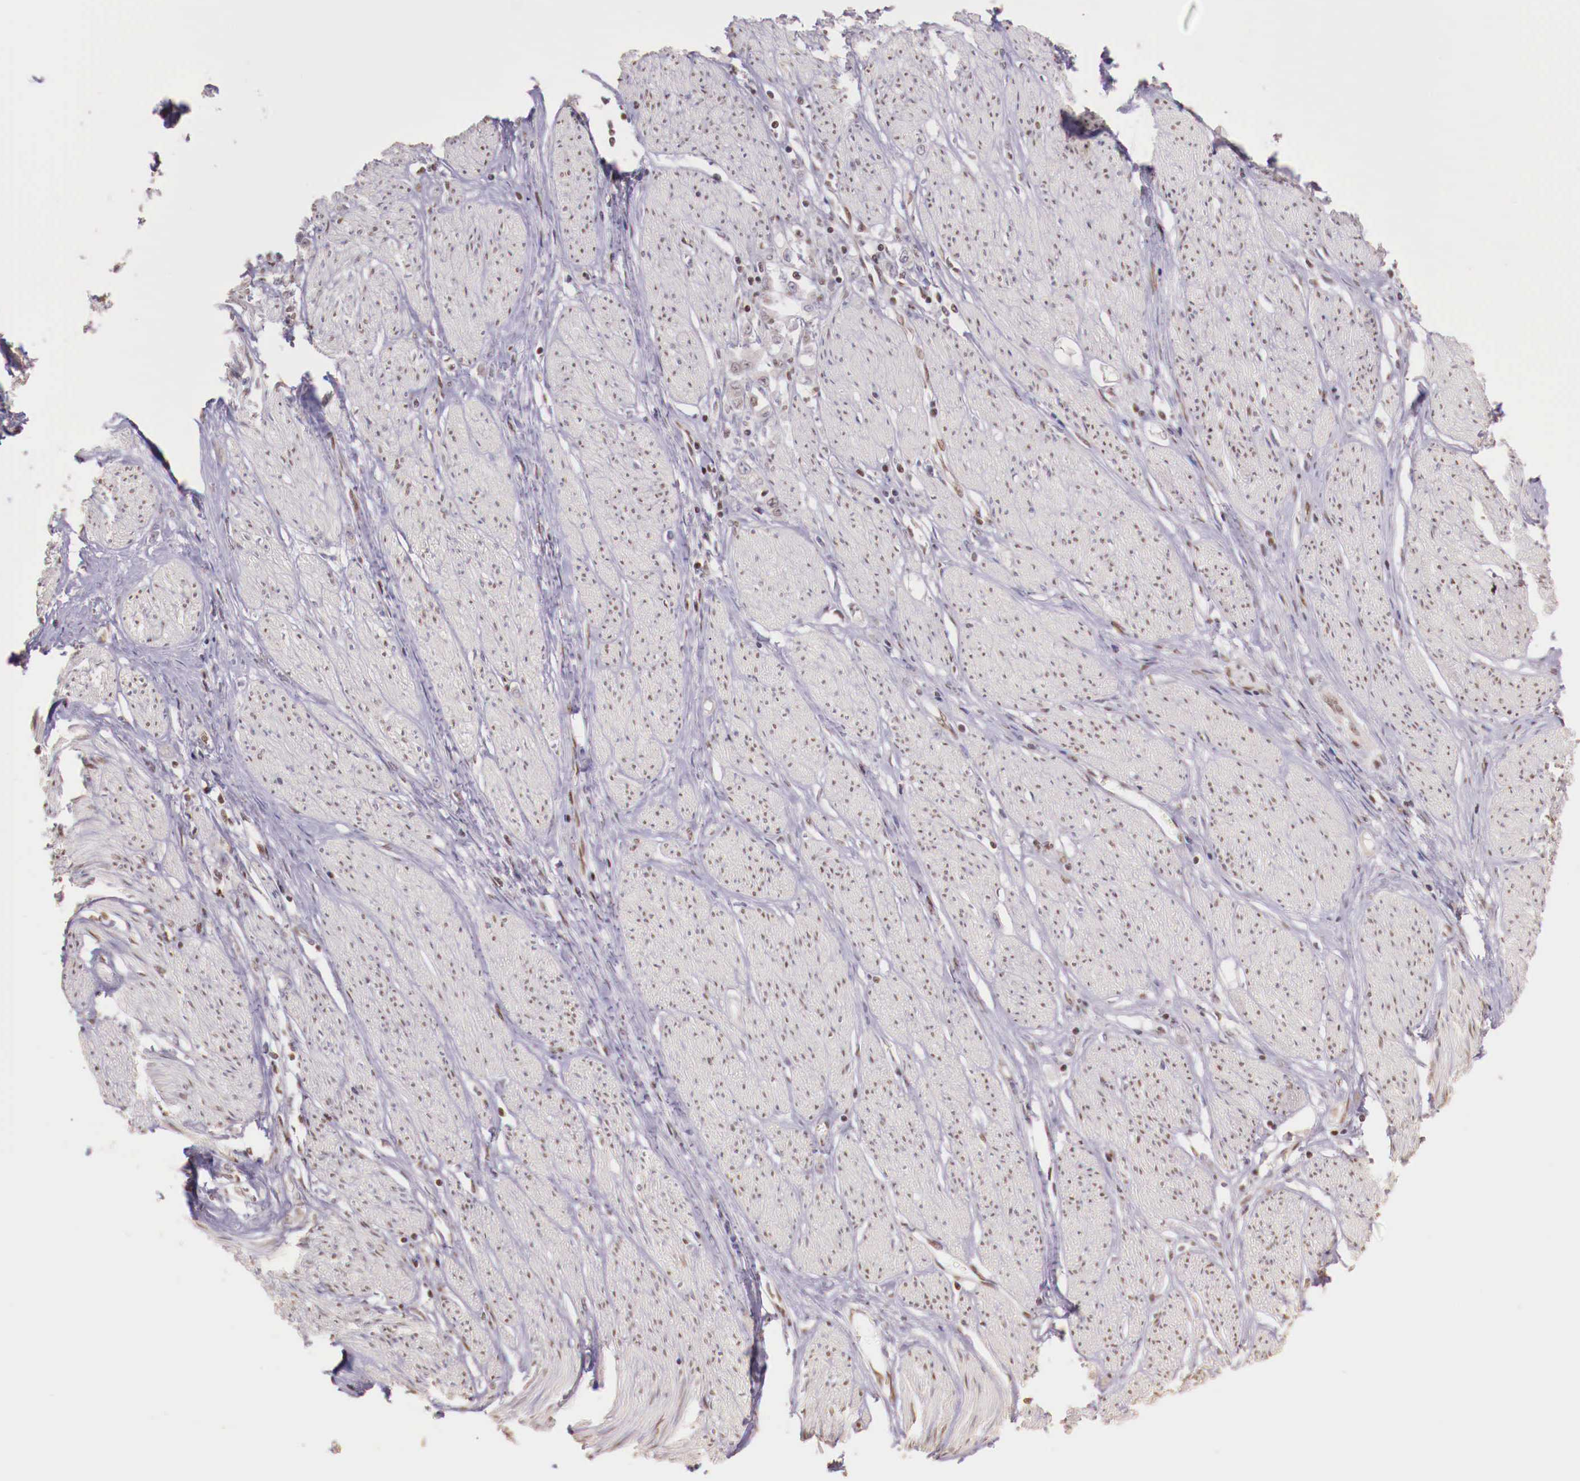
{"staining": {"intensity": "weak", "quantity": "<25%", "location": "nuclear"}, "tissue": "stomach cancer", "cell_type": "Tumor cells", "image_type": "cancer", "snomed": [{"axis": "morphology", "description": "Adenocarcinoma, NOS"}, {"axis": "topography", "description": "Stomach"}], "caption": "Human stomach adenocarcinoma stained for a protein using immunohistochemistry exhibits no positivity in tumor cells.", "gene": "SP1", "patient": {"sex": "male", "age": 72}}